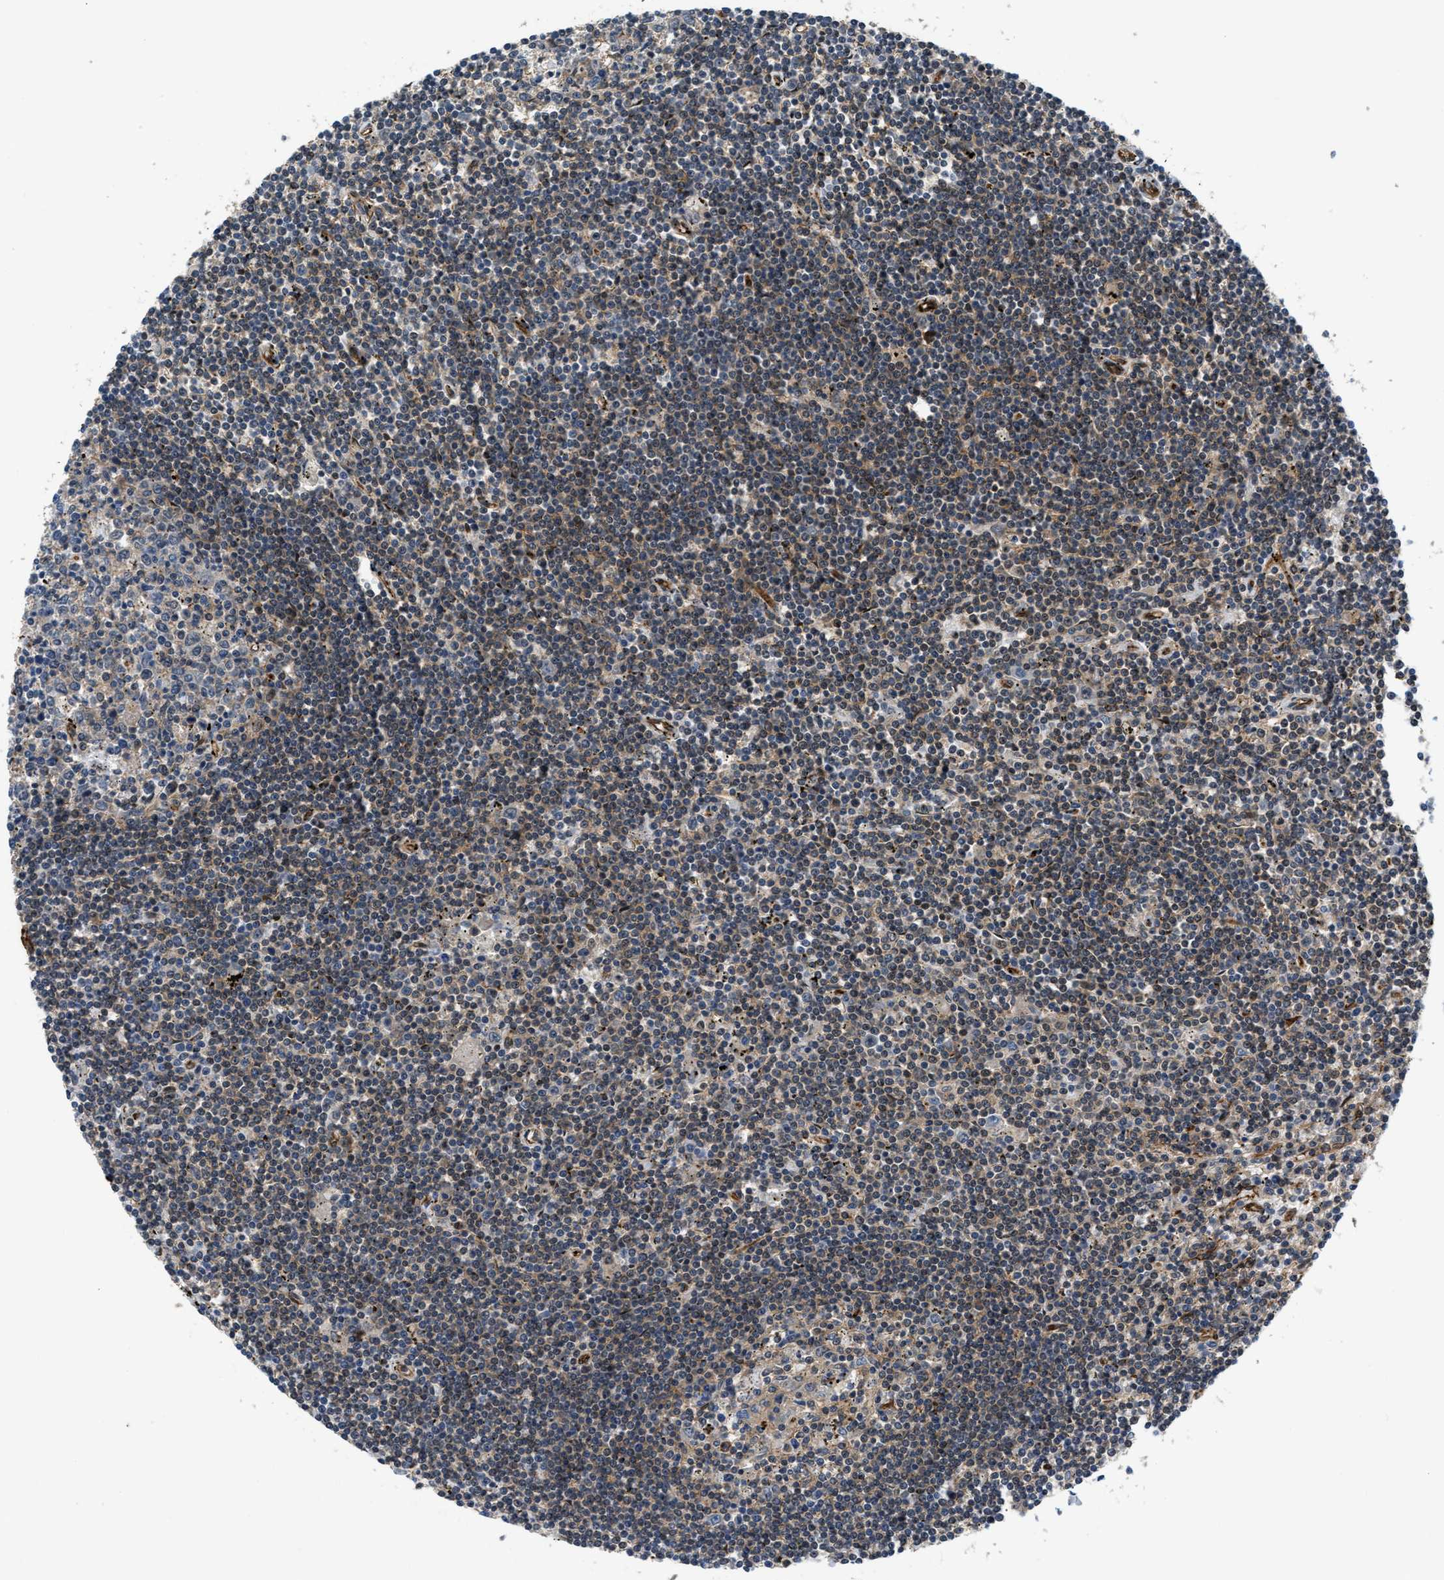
{"staining": {"intensity": "weak", "quantity": "25%-75%", "location": "cytoplasmic/membranous"}, "tissue": "lymphoma", "cell_type": "Tumor cells", "image_type": "cancer", "snomed": [{"axis": "morphology", "description": "Malignant lymphoma, non-Hodgkin's type, Low grade"}, {"axis": "topography", "description": "Spleen"}], "caption": "A brown stain labels weak cytoplasmic/membranous expression of a protein in lymphoma tumor cells.", "gene": "COPS2", "patient": {"sex": "male", "age": 76}}